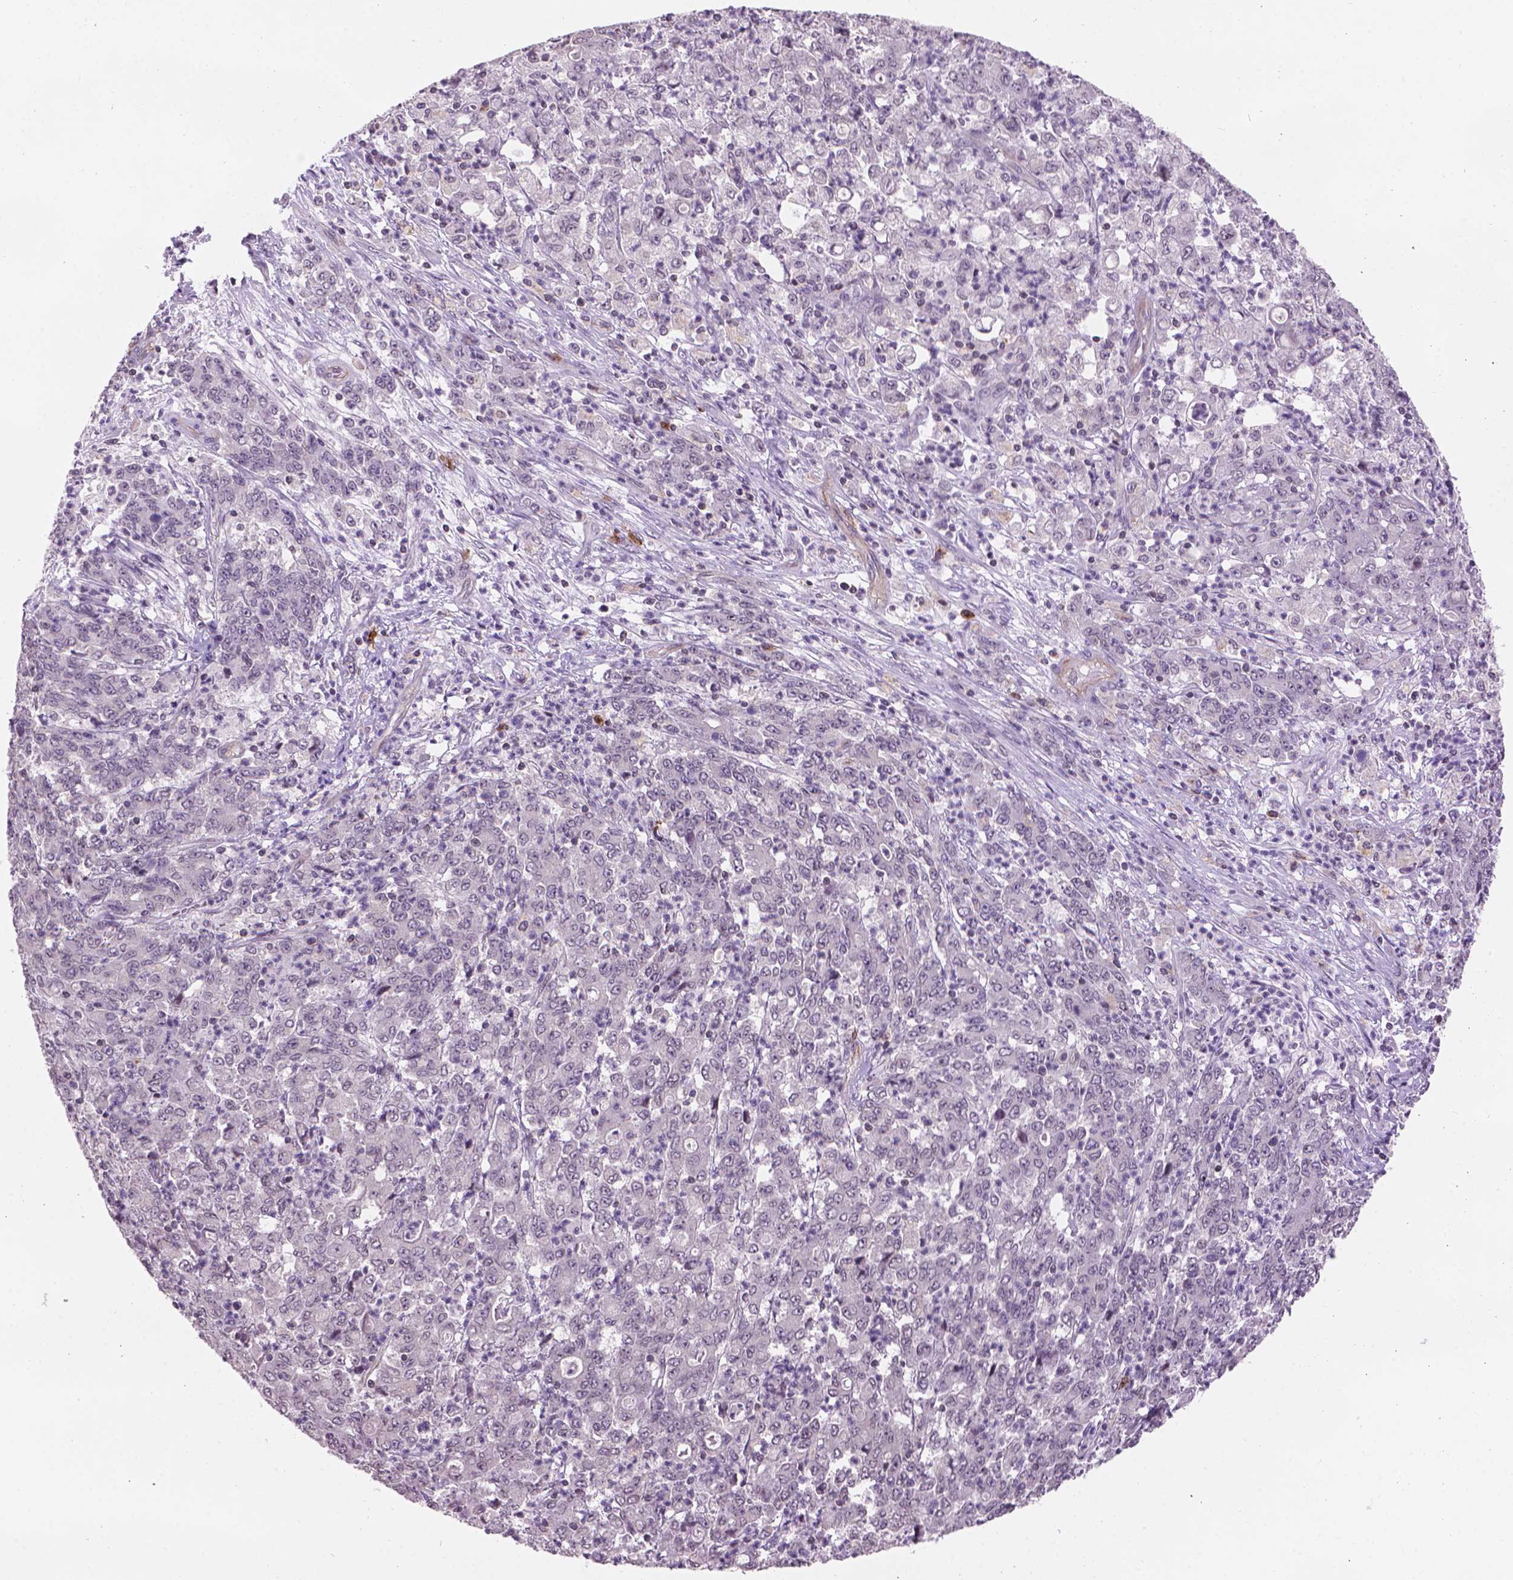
{"staining": {"intensity": "negative", "quantity": "none", "location": "none"}, "tissue": "stomach cancer", "cell_type": "Tumor cells", "image_type": "cancer", "snomed": [{"axis": "morphology", "description": "Adenocarcinoma, NOS"}, {"axis": "topography", "description": "Stomach, lower"}], "caption": "Human stomach cancer stained for a protein using immunohistochemistry (IHC) shows no expression in tumor cells.", "gene": "TMEM184A", "patient": {"sex": "female", "age": 71}}